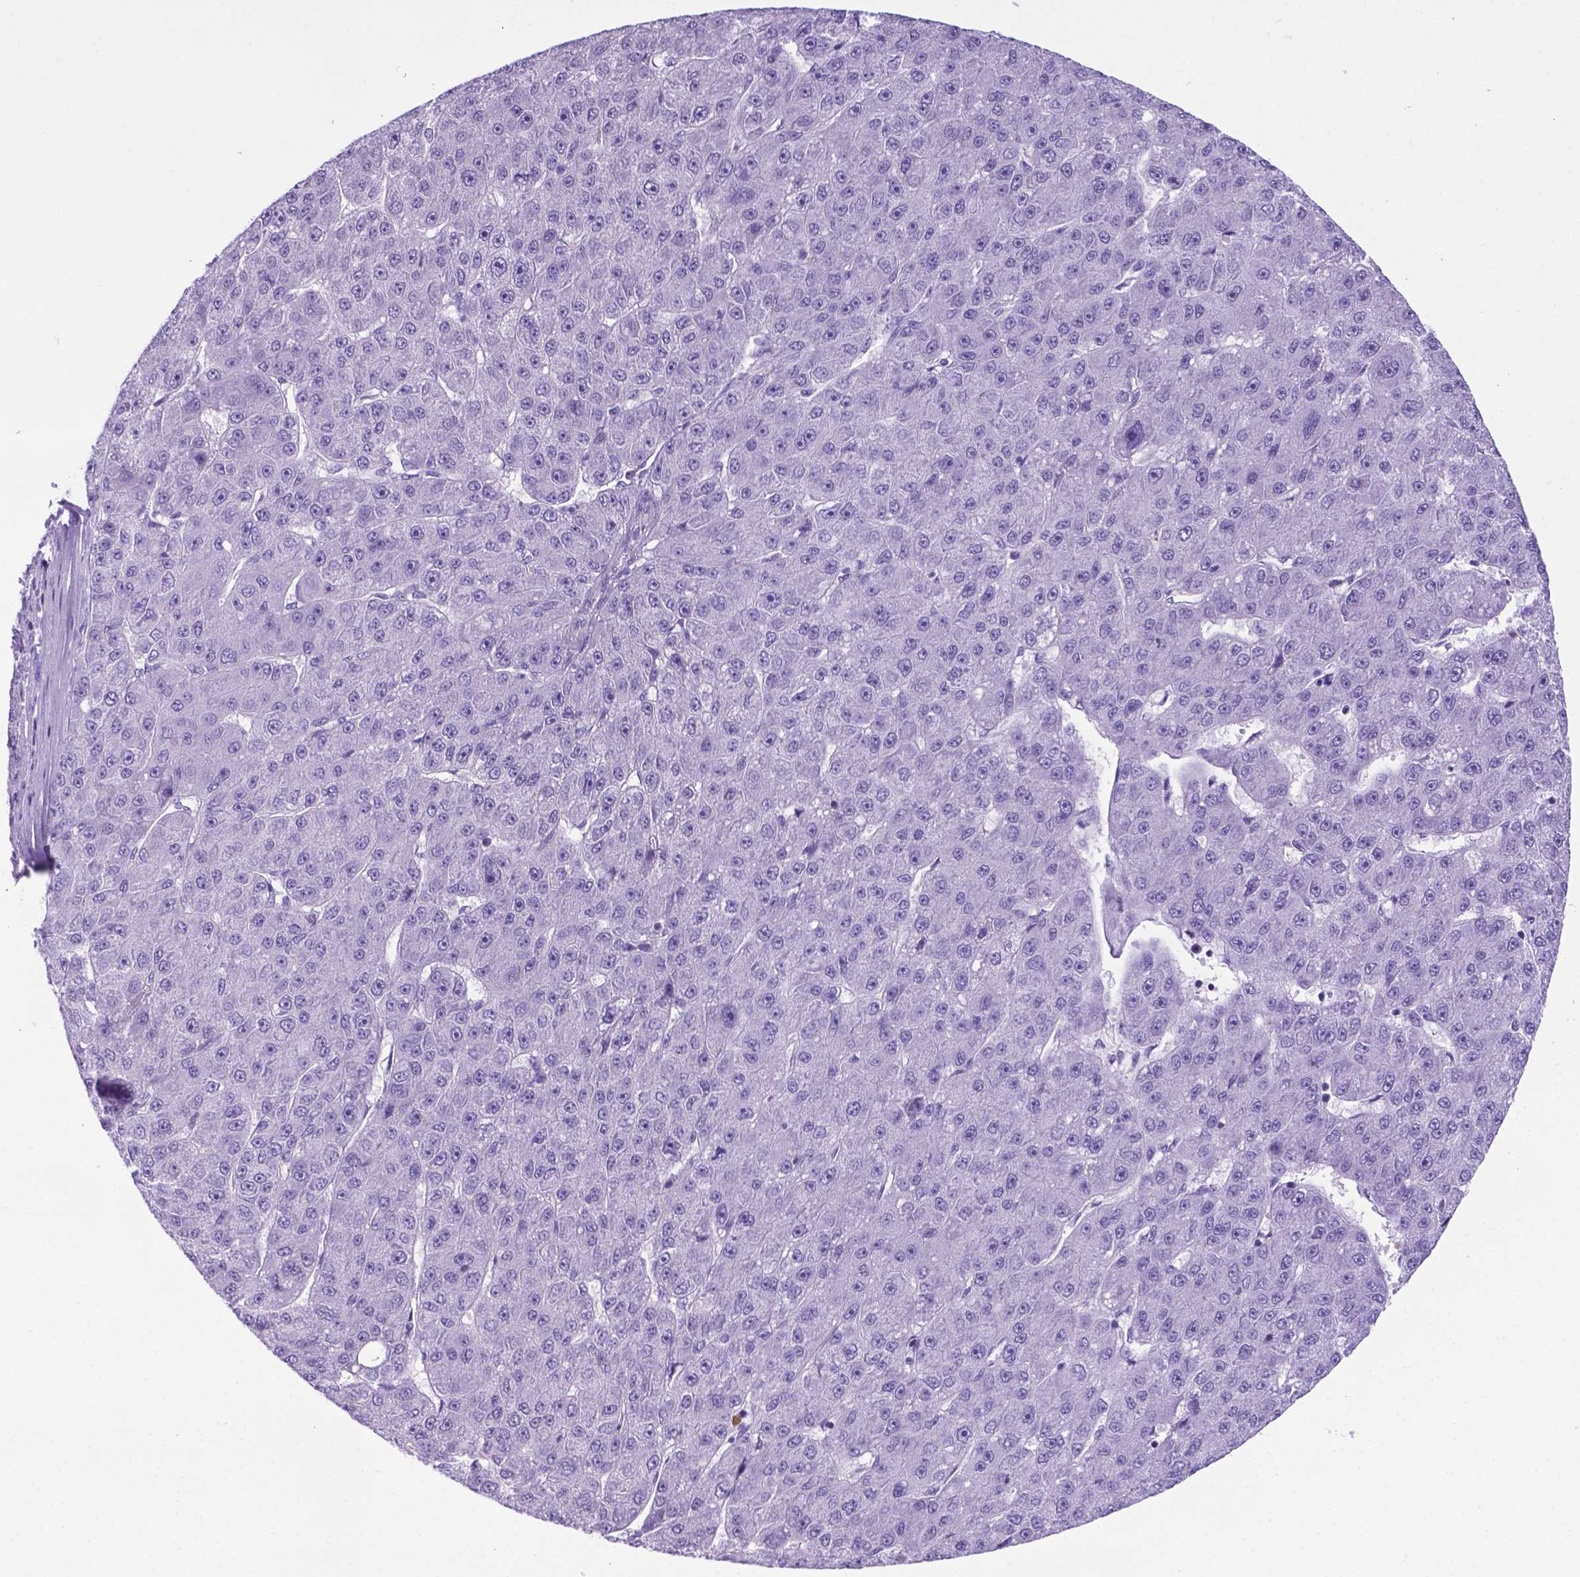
{"staining": {"intensity": "negative", "quantity": "none", "location": "none"}, "tissue": "liver cancer", "cell_type": "Tumor cells", "image_type": "cancer", "snomed": [{"axis": "morphology", "description": "Carcinoma, Hepatocellular, NOS"}, {"axis": "topography", "description": "Liver"}], "caption": "Liver cancer was stained to show a protein in brown. There is no significant positivity in tumor cells.", "gene": "POU3F3", "patient": {"sex": "male", "age": 67}}